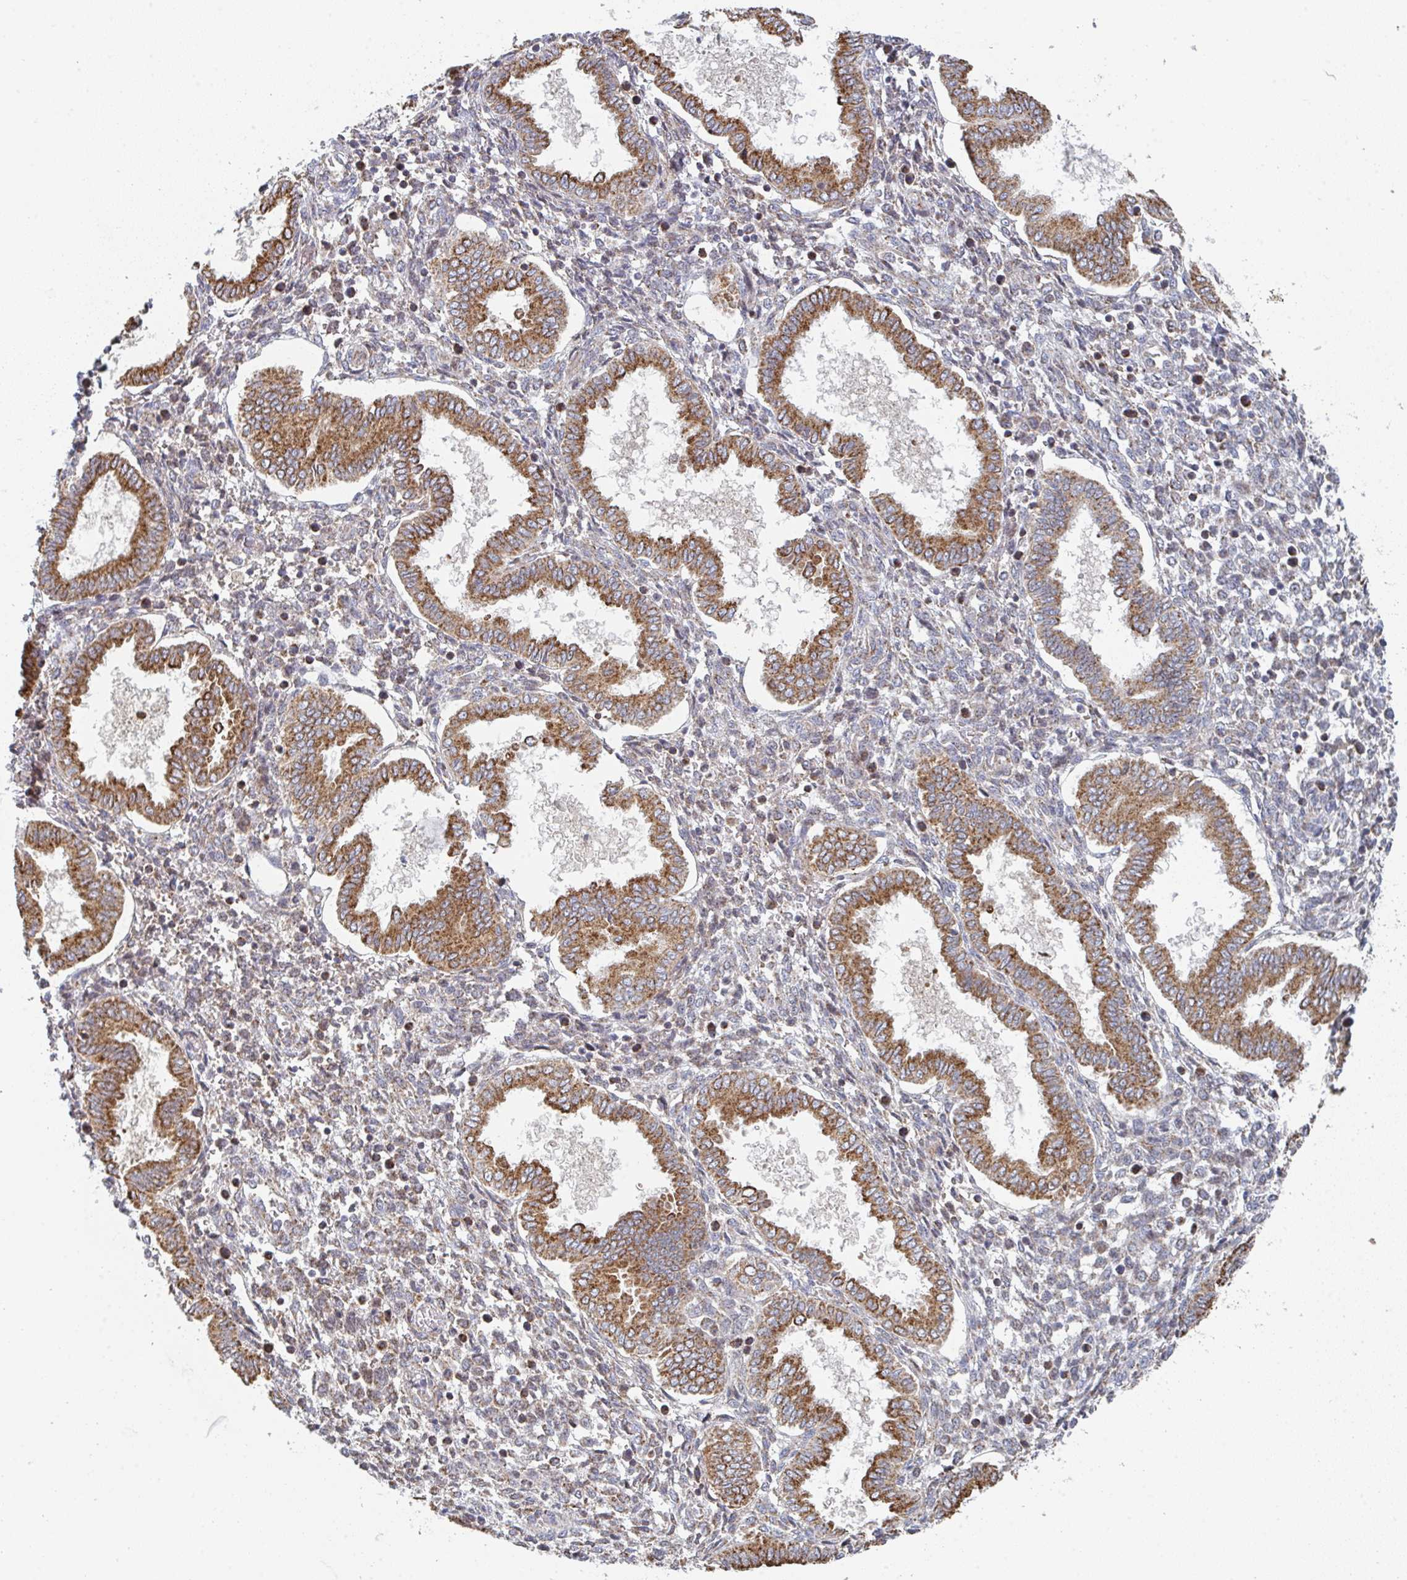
{"staining": {"intensity": "moderate", "quantity": "25%-75%", "location": "cytoplasmic/membranous"}, "tissue": "endometrium", "cell_type": "Cells in endometrial stroma", "image_type": "normal", "snomed": [{"axis": "morphology", "description": "Normal tissue, NOS"}, {"axis": "topography", "description": "Endometrium"}], "caption": "A medium amount of moderate cytoplasmic/membranous expression is seen in approximately 25%-75% of cells in endometrial stroma in benign endometrium.", "gene": "ZNF644", "patient": {"sex": "female", "age": 24}}